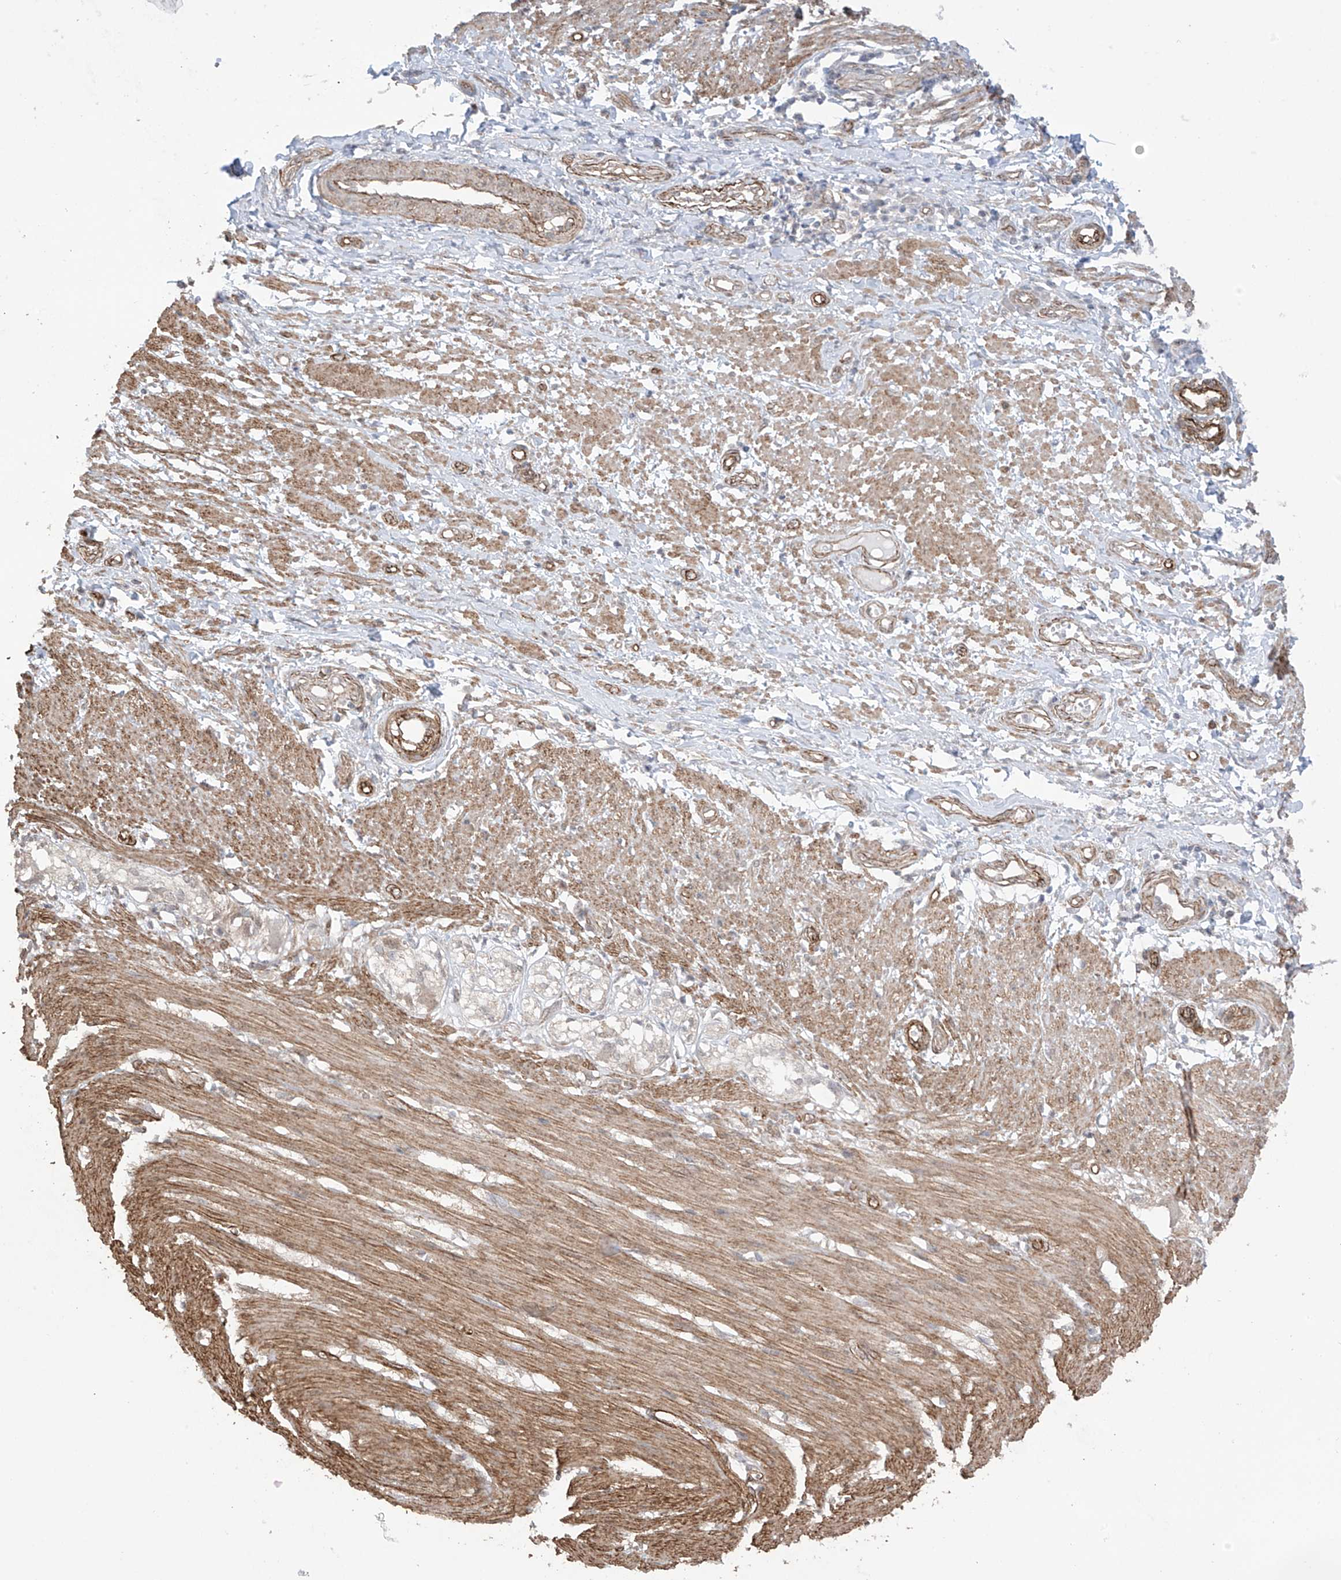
{"staining": {"intensity": "moderate", "quantity": ">75%", "location": "cytoplasmic/membranous"}, "tissue": "smooth muscle", "cell_type": "Smooth muscle cells", "image_type": "normal", "snomed": [{"axis": "morphology", "description": "Normal tissue, NOS"}, {"axis": "morphology", "description": "Adenocarcinoma, NOS"}, {"axis": "topography", "description": "Colon"}, {"axis": "topography", "description": "Peripheral nerve tissue"}], "caption": "Smooth muscle stained with IHC displays moderate cytoplasmic/membranous expression in about >75% of smooth muscle cells. Immunohistochemistry stains the protein of interest in brown and the nuclei are stained blue.", "gene": "TTLL5", "patient": {"sex": "male", "age": 14}}